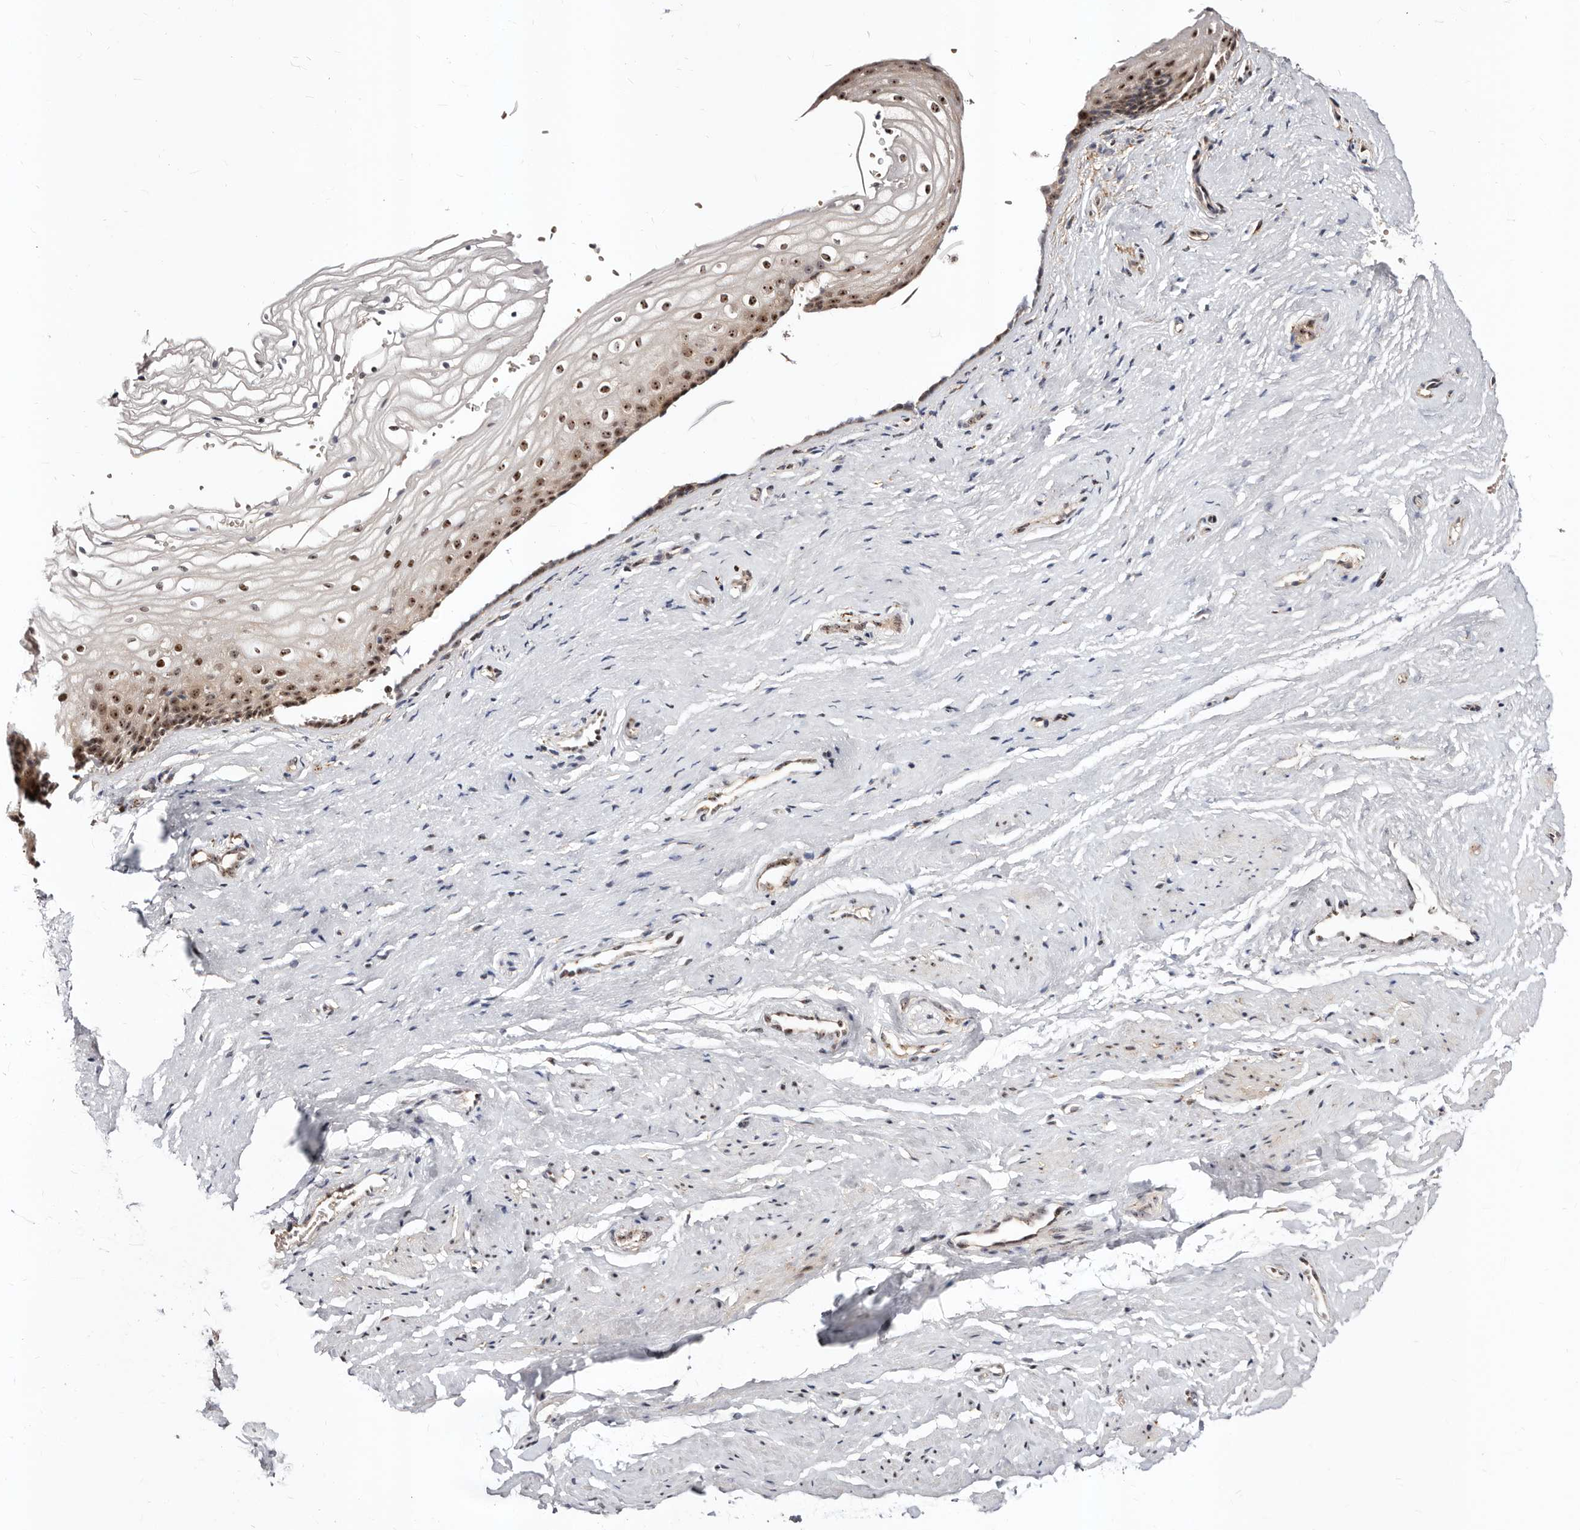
{"staining": {"intensity": "strong", "quantity": "25%-75%", "location": "nuclear"}, "tissue": "vagina", "cell_type": "Squamous epithelial cells", "image_type": "normal", "snomed": [{"axis": "morphology", "description": "Normal tissue, NOS"}, {"axis": "topography", "description": "Vagina"}], "caption": "About 25%-75% of squamous epithelial cells in normal human vagina reveal strong nuclear protein expression as visualized by brown immunohistochemical staining.", "gene": "APOL6", "patient": {"sex": "female", "age": 46}}